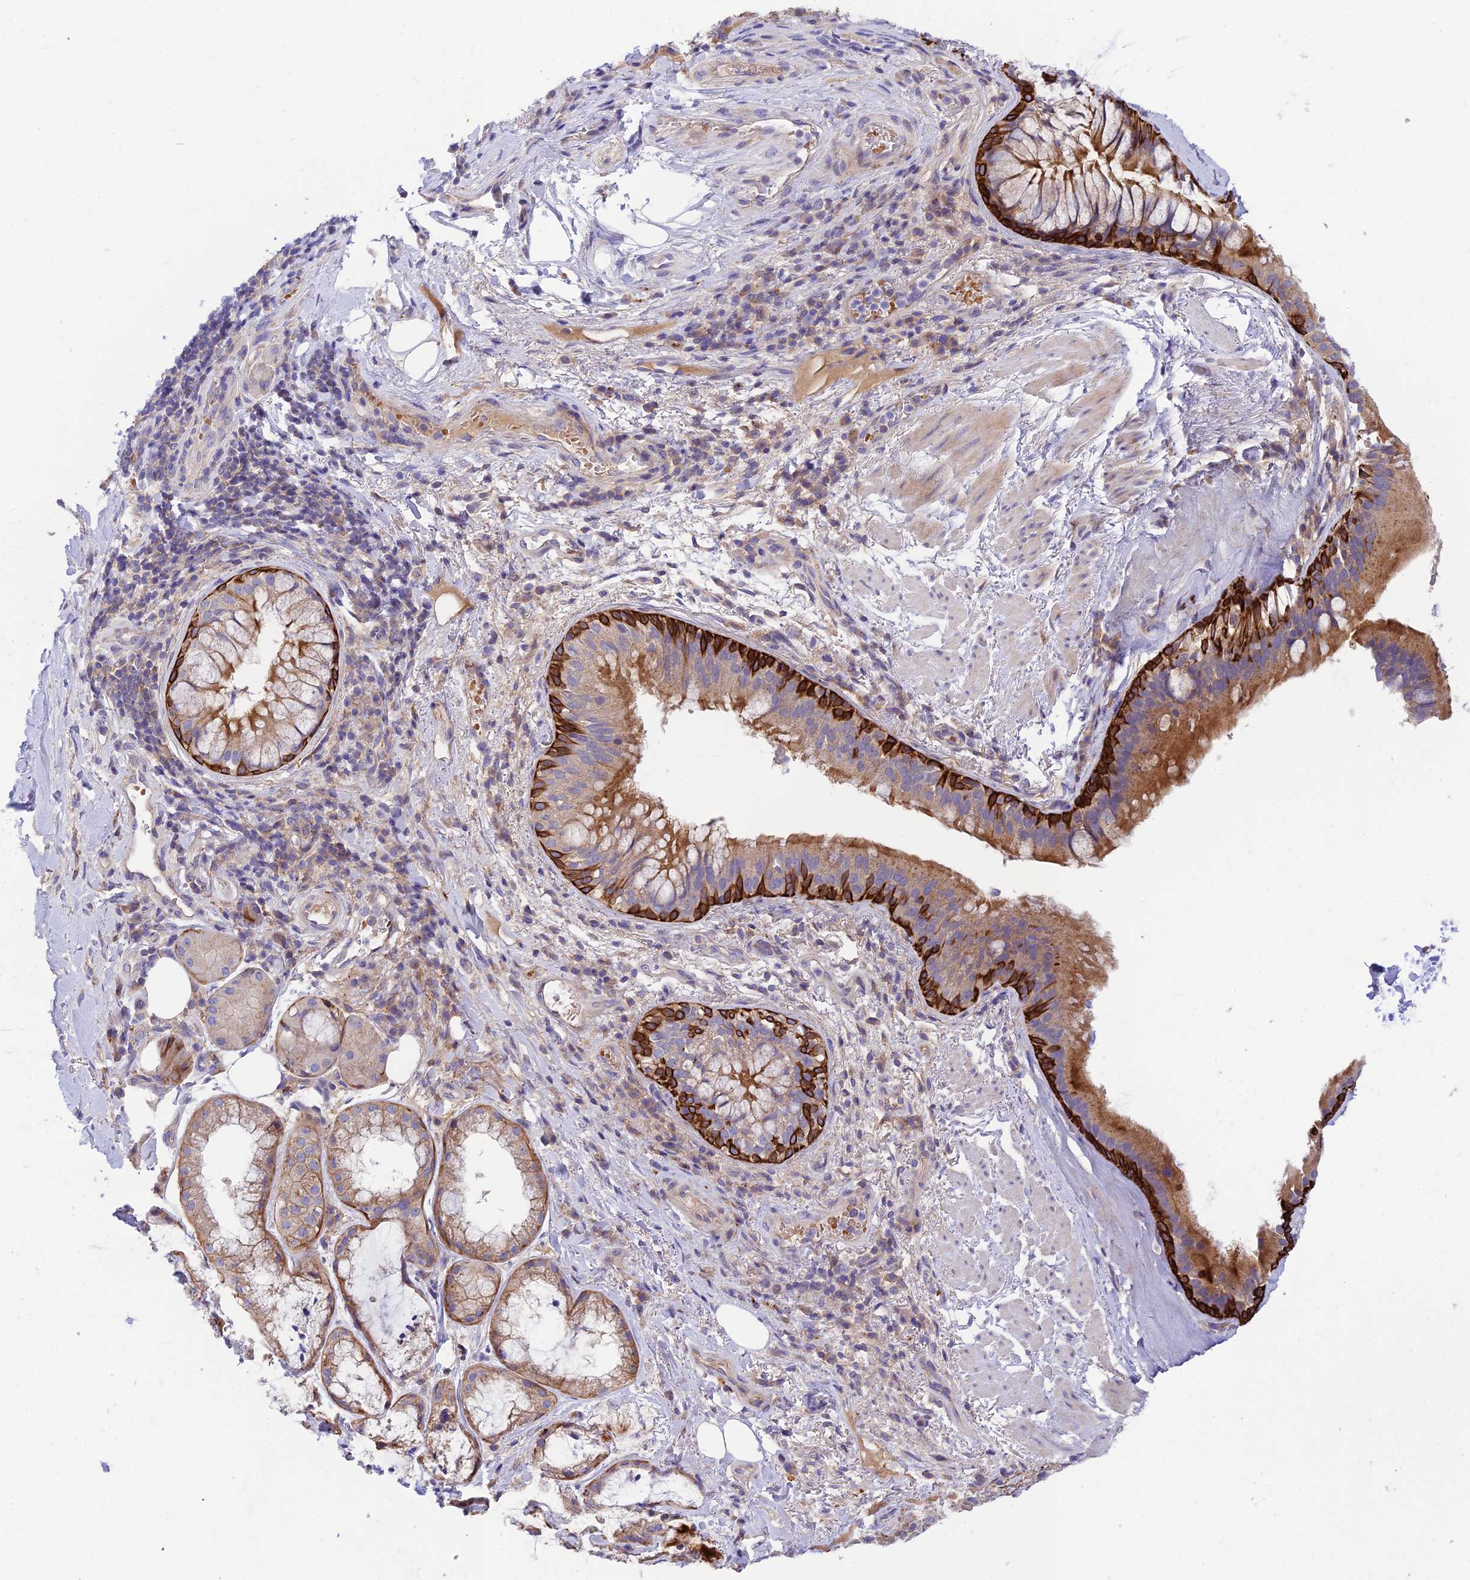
{"staining": {"intensity": "negative", "quantity": "none", "location": "none"}, "tissue": "adipose tissue", "cell_type": "Adipocytes", "image_type": "normal", "snomed": [{"axis": "morphology", "description": "Normal tissue, NOS"}, {"axis": "topography", "description": "Lymph node"}, {"axis": "topography", "description": "Cartilage tissue"}, {"axis": "topography", "description": "Bronchus"}], "caption": "An immunohistochemistry photomicrograph of unremarkable adipose tissue is shown. There is no staining in adipocytes of adipose tissue.", "gene": "CCDC157", "patient": {"sex": "male", "age": 63}}